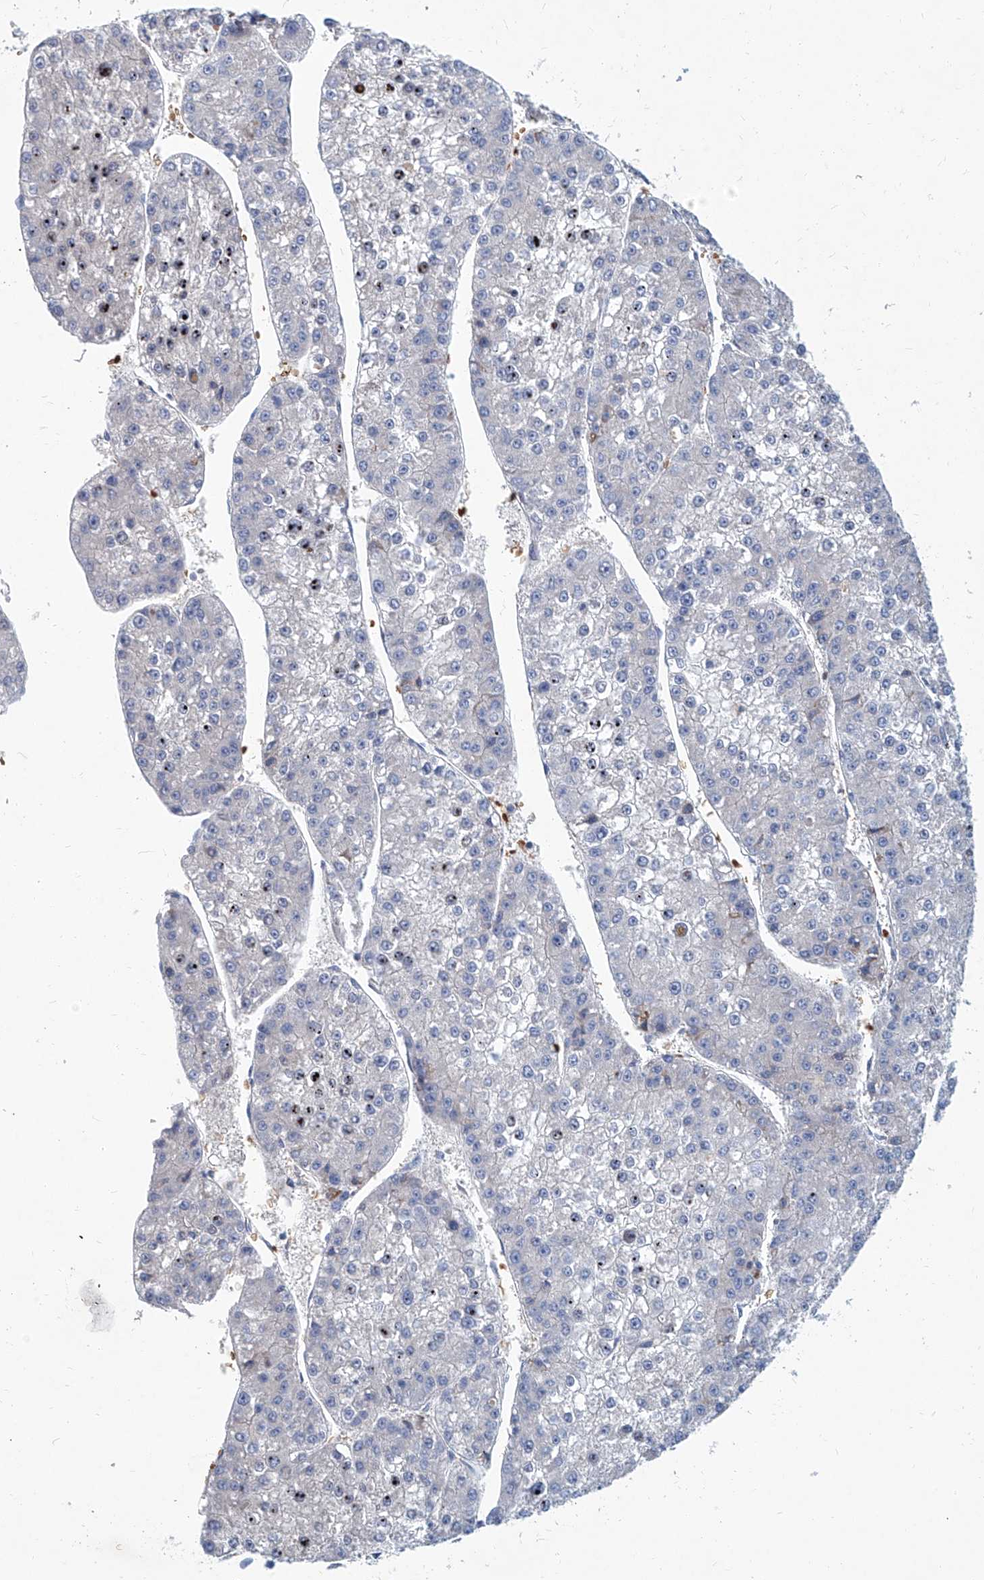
{"staining": {"intensity": "negative", "quantity": "none", "location": "none"}, "tissue": "liver cancer", "cell_type": "Tumor cells", "image_type": "cancer", "snomed": [{"axis": "morphology", "description": "Carcinoma, Hepatocellular, NOS"}, {"axis": "topography", "description": "Liver"}], "caption": "DAB immunohistochemical staining of human liver cancer demonstrates no significant staining in tumor cells.", "gene": "FPR2", "patient": {"sex": "female", "age": 73}}